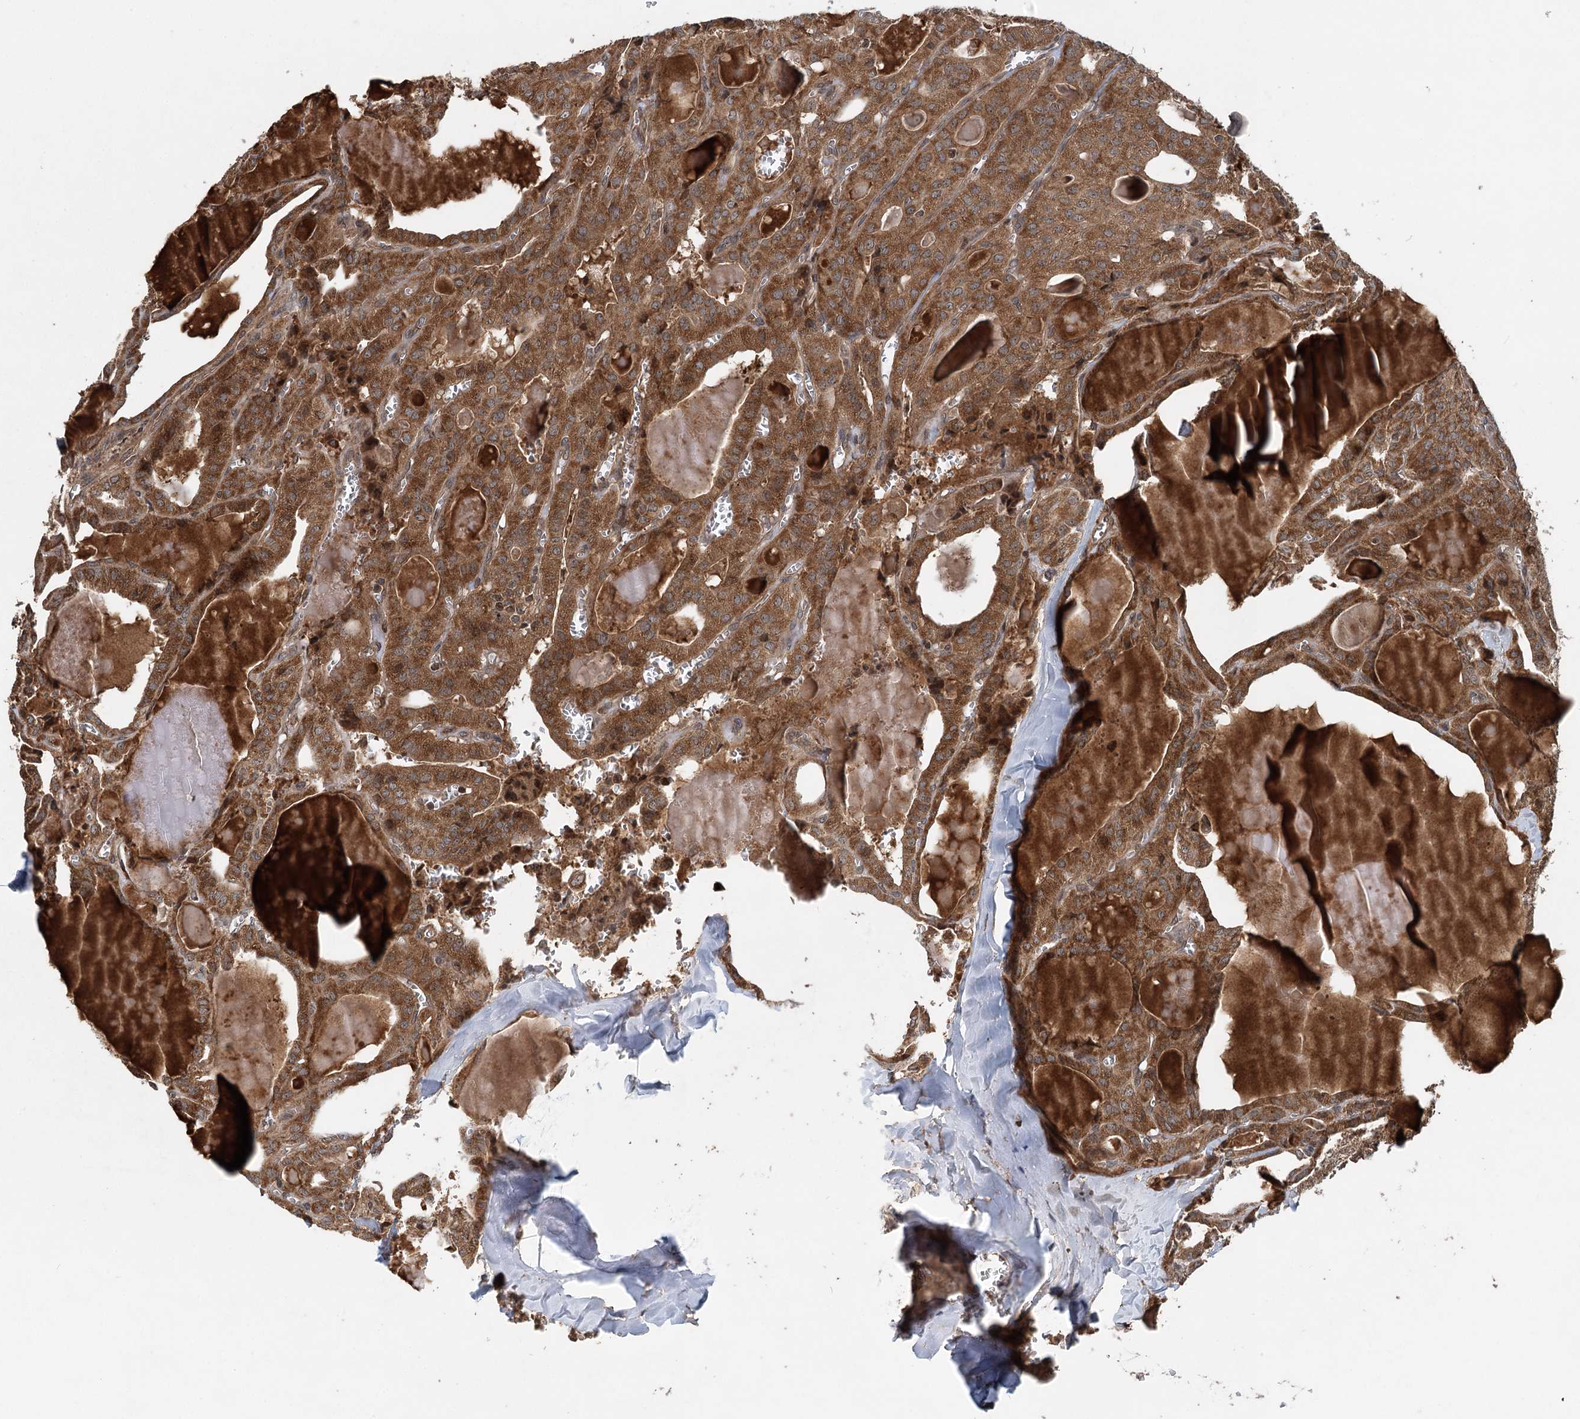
{"staining": {"intensity": "strong", "quantity": ">75%", "location": "cytoplasmic/membranous"}, "tissue": "thyroid cancer", "cell_type": "Tumor cells", "image_type": "cancer", "snomed": [{"axis": "morphology", "description": "Papillary adenocarcinoma, NOS"}, {"axis": "topography", "description": "Thyroid gland"}], "caption": "A photomicrograph of papillary adenocarcinoma (thyroid) stained for a protein displays strong cytoplasmic/membranous brown staining in tumor cells.", "gene": "INSIG2", "patient": {"sex": "male", "age": 52}}